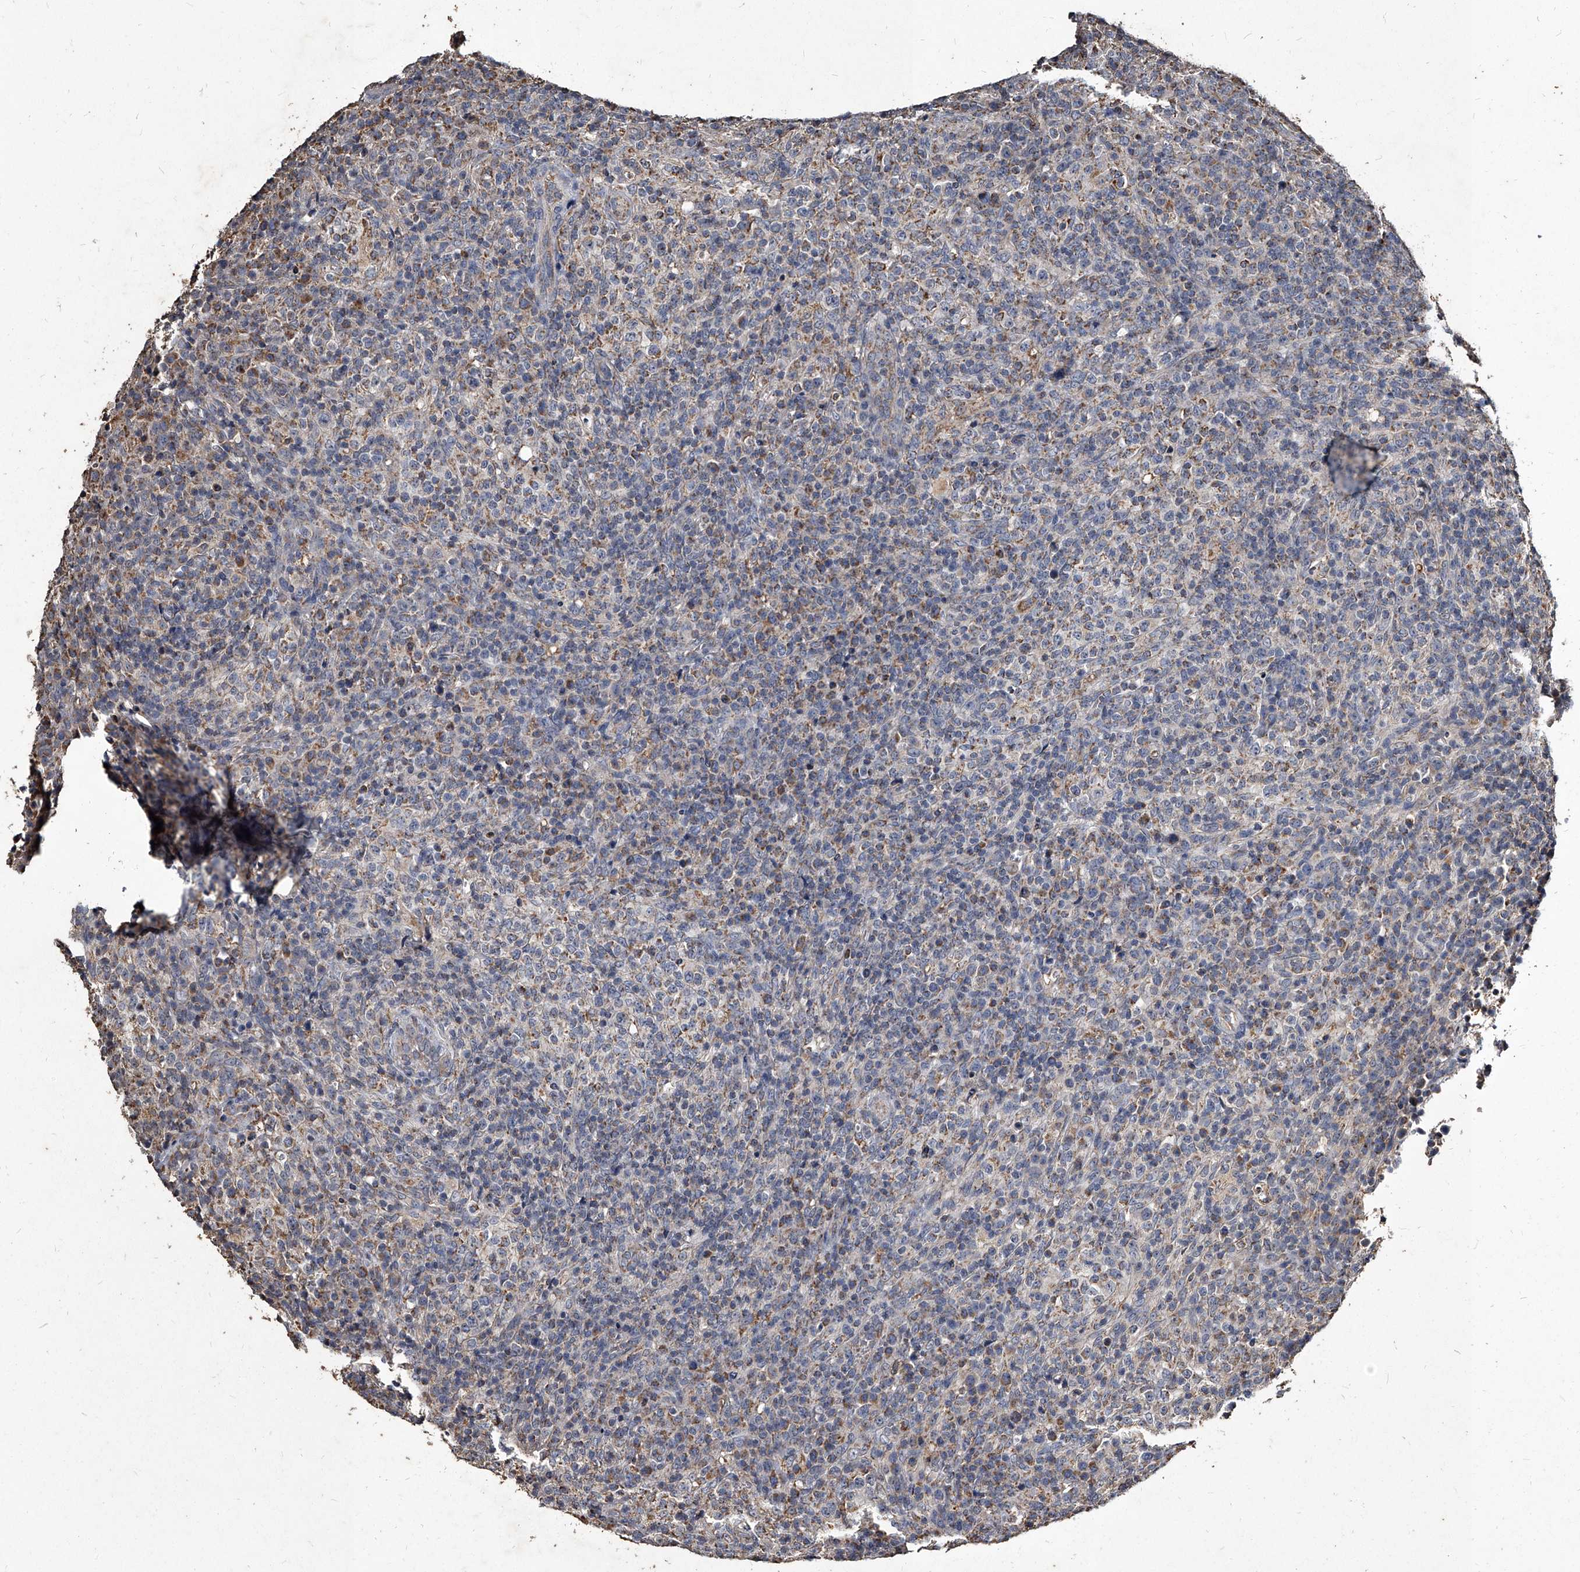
{"staining": {"intensity": "negative", "quantity": "none", "location": "none"}, "tissue": "lymphoma", "cell_type": "Tumor cells", "image_type": "cancer", "snomed": [{"axis": "morphology", "description": "Malignant lymphoma, non-Hodgkin's type, High grade"}, {"axis": "topography", "description": "Lymph node"}], "caption": "Lymphoma was stained to show a protein in brown. There is no significant expression in tumor cells.", "gene": "GPR183", "patient": {"sex": "female", "age": 76}}